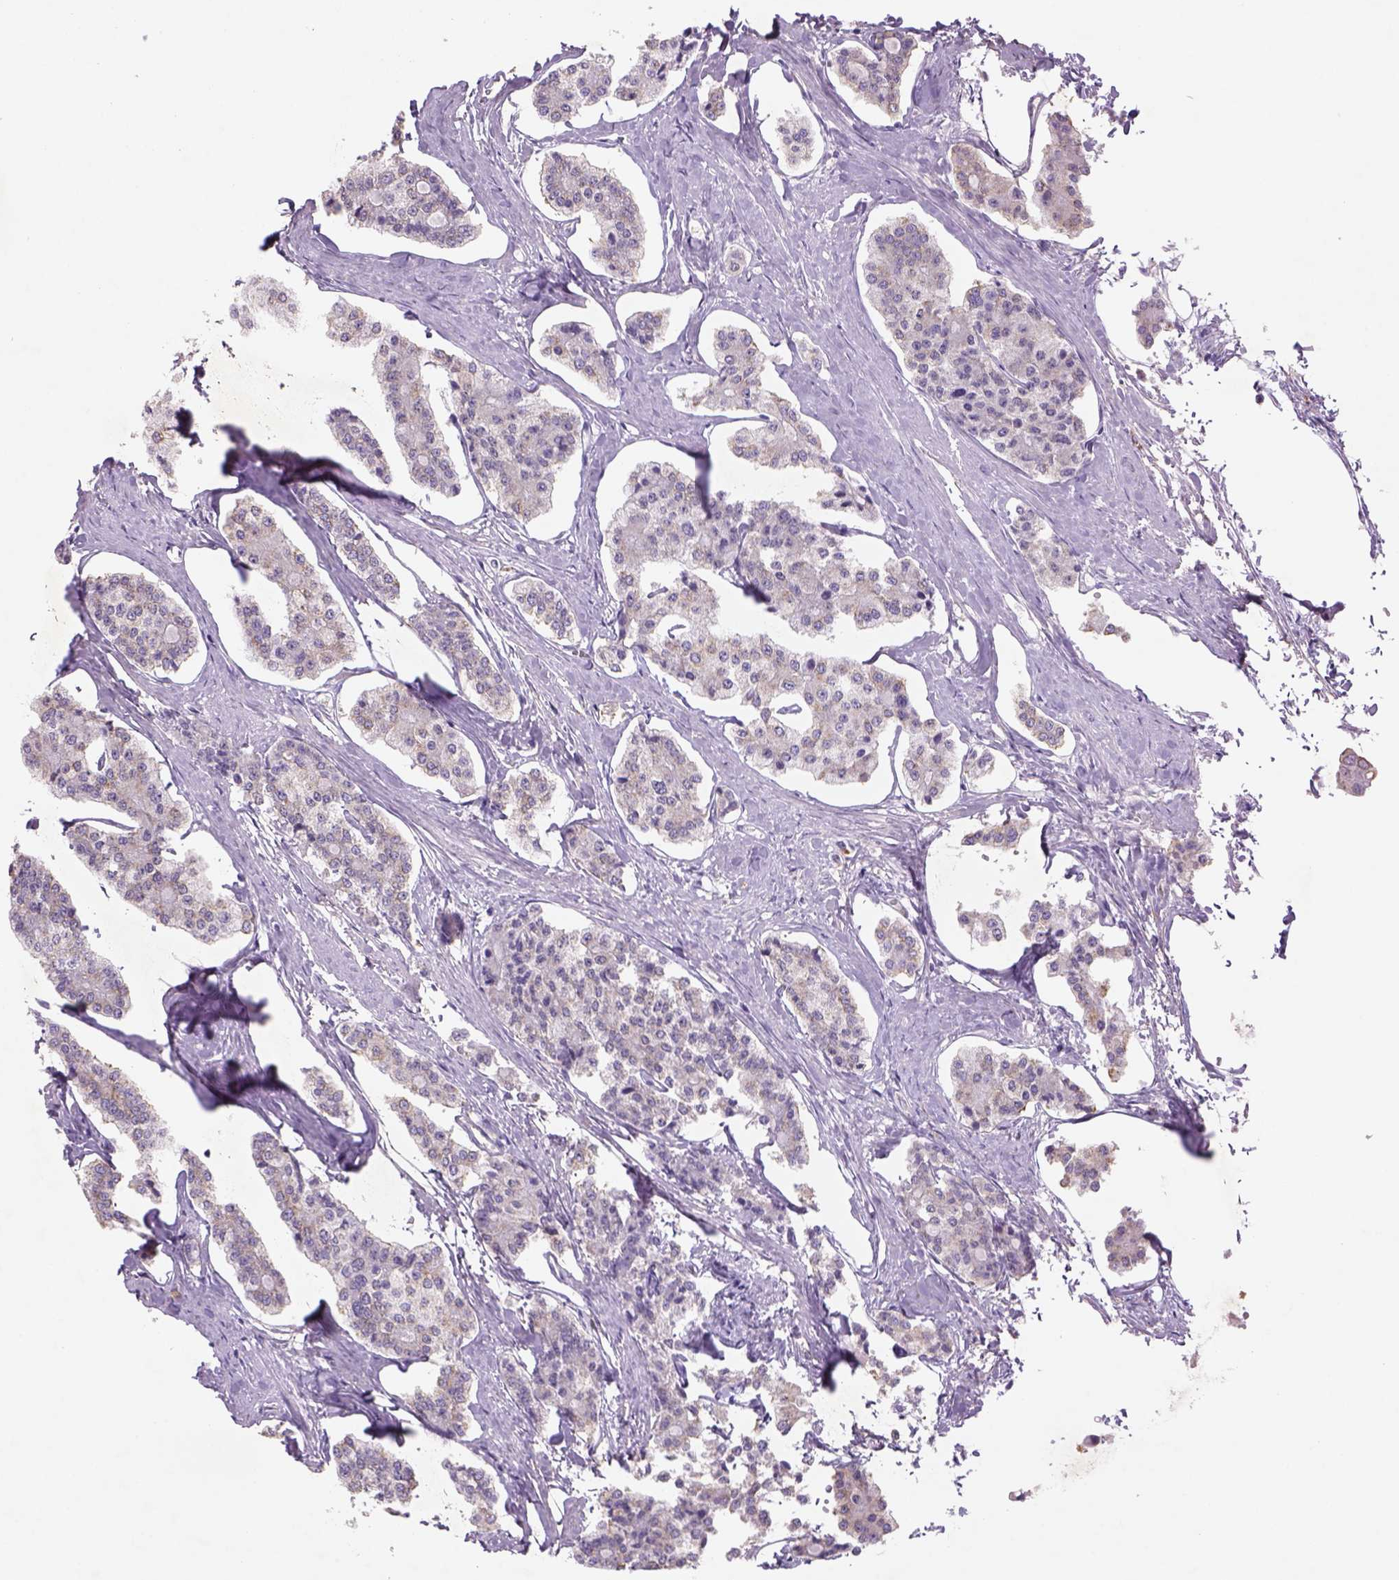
{"staining": {"intensity": "weak", "quantity": ">75%", "location": "cytoplasmic/membranous"}, "tissue": "carcinoid", "cell_type": "Tumor cells", "image_type": "cancer", "snomed": [{"axis": "morphology", "description": "Carcinoid, malignant, NOS"}, {"axis": "topography", "description": "Small intestine"}], "caption": "Immunohistochemical staining of human carcinoid shows low levels of weak cytoplasmic/membranous expression in about >75% of tumor cells. (DAB (3,3'-diaminobenzidine) IHC with brightfield microscopy, high magnification).", "gene": "NAALAD2", "patient": {"sex": "female", "age": 65}}